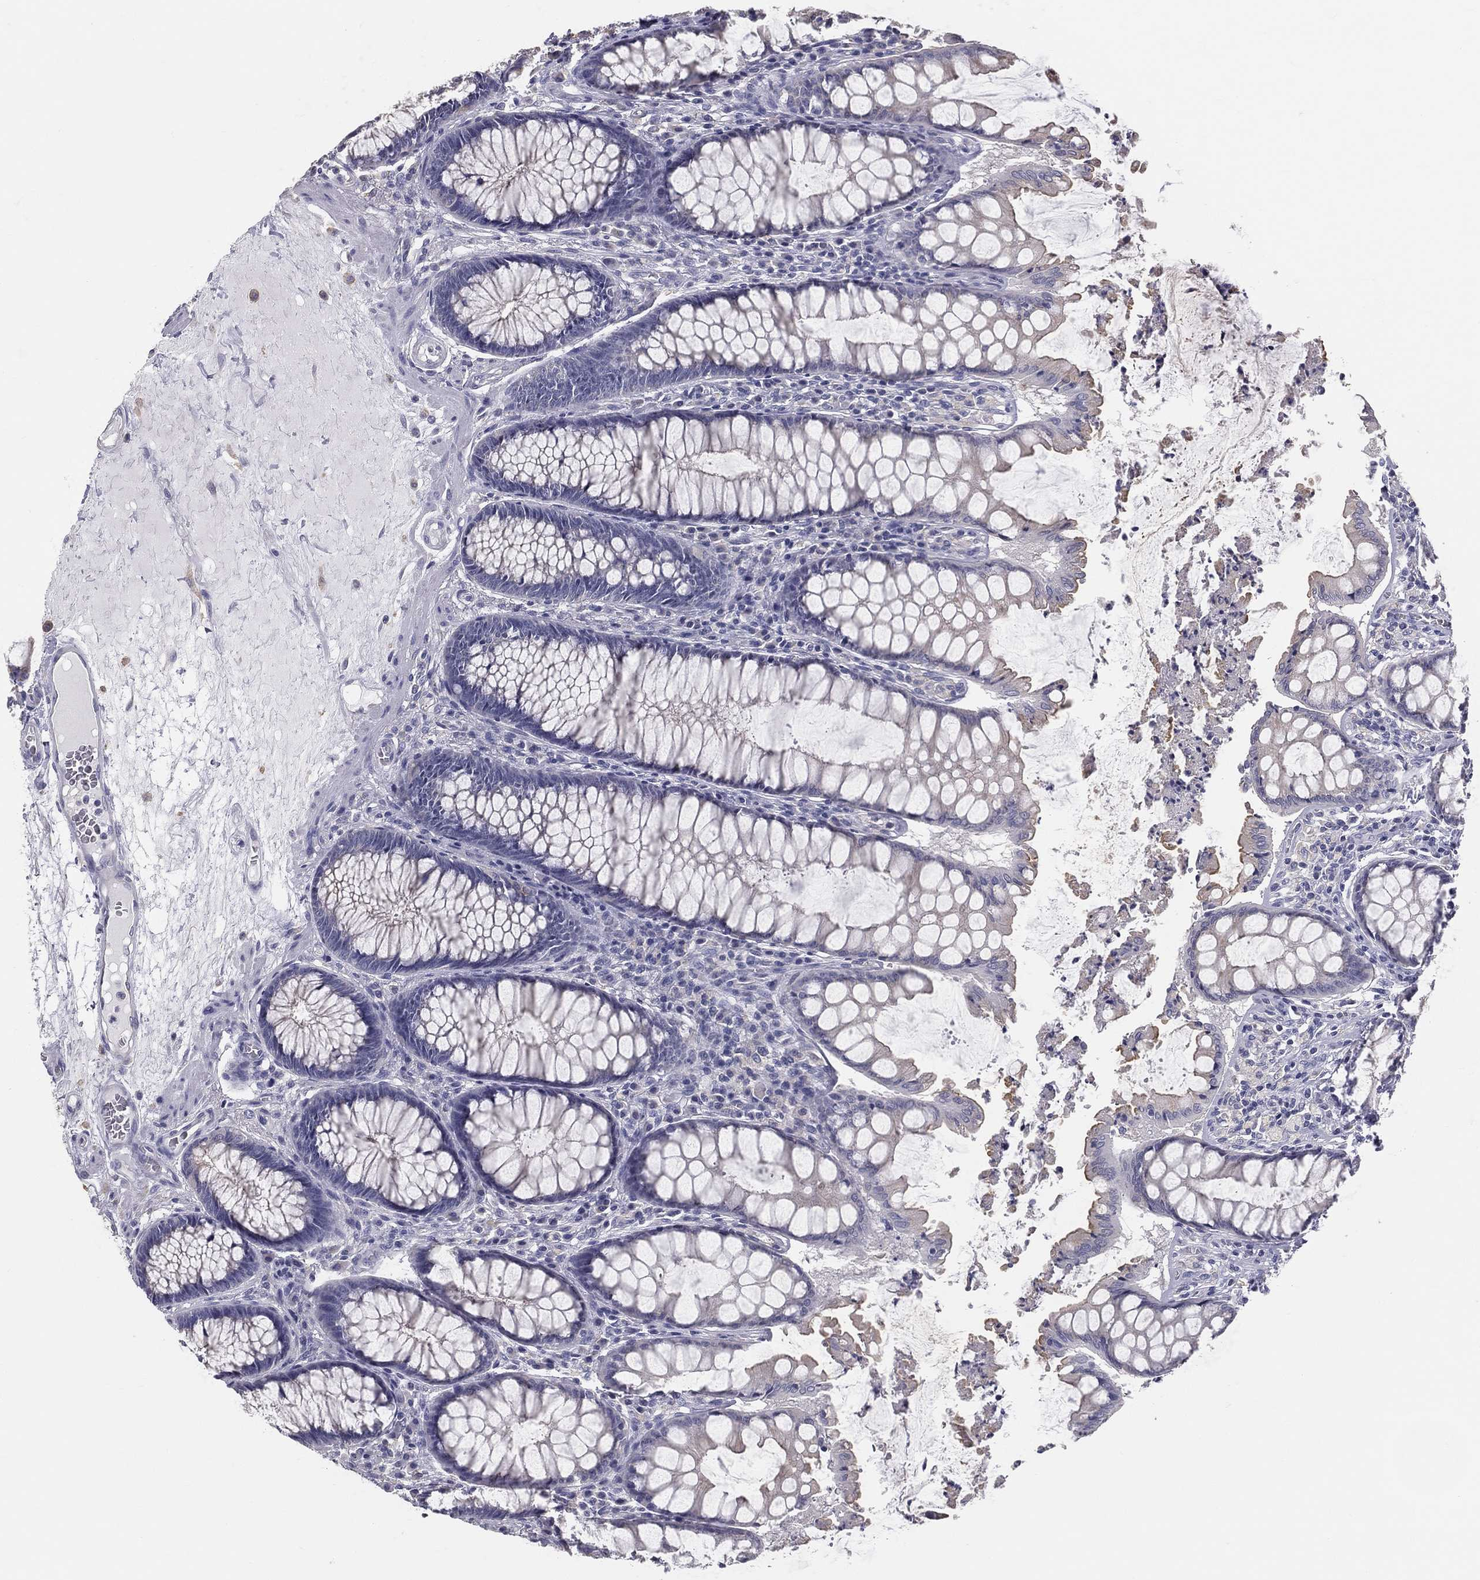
{"staining": {"intensity": "negative", "quantity": "none", "location": "none"}, "tissue": "colon", "cell_type": "Endothelial cells", "image_type": "normal", "snomed": [{"axis": "morphology", "description": "Normal tissue, NOS"}, {"axis": "topography", "description": "Colon"}], "caption": "This is a histopathology image of immunohistochemistry (IHC) staining of benign colon, which shows no expression in endothelial cells.", "gene": "MUC13", "patient": {"sex": "female", "age": 65}}